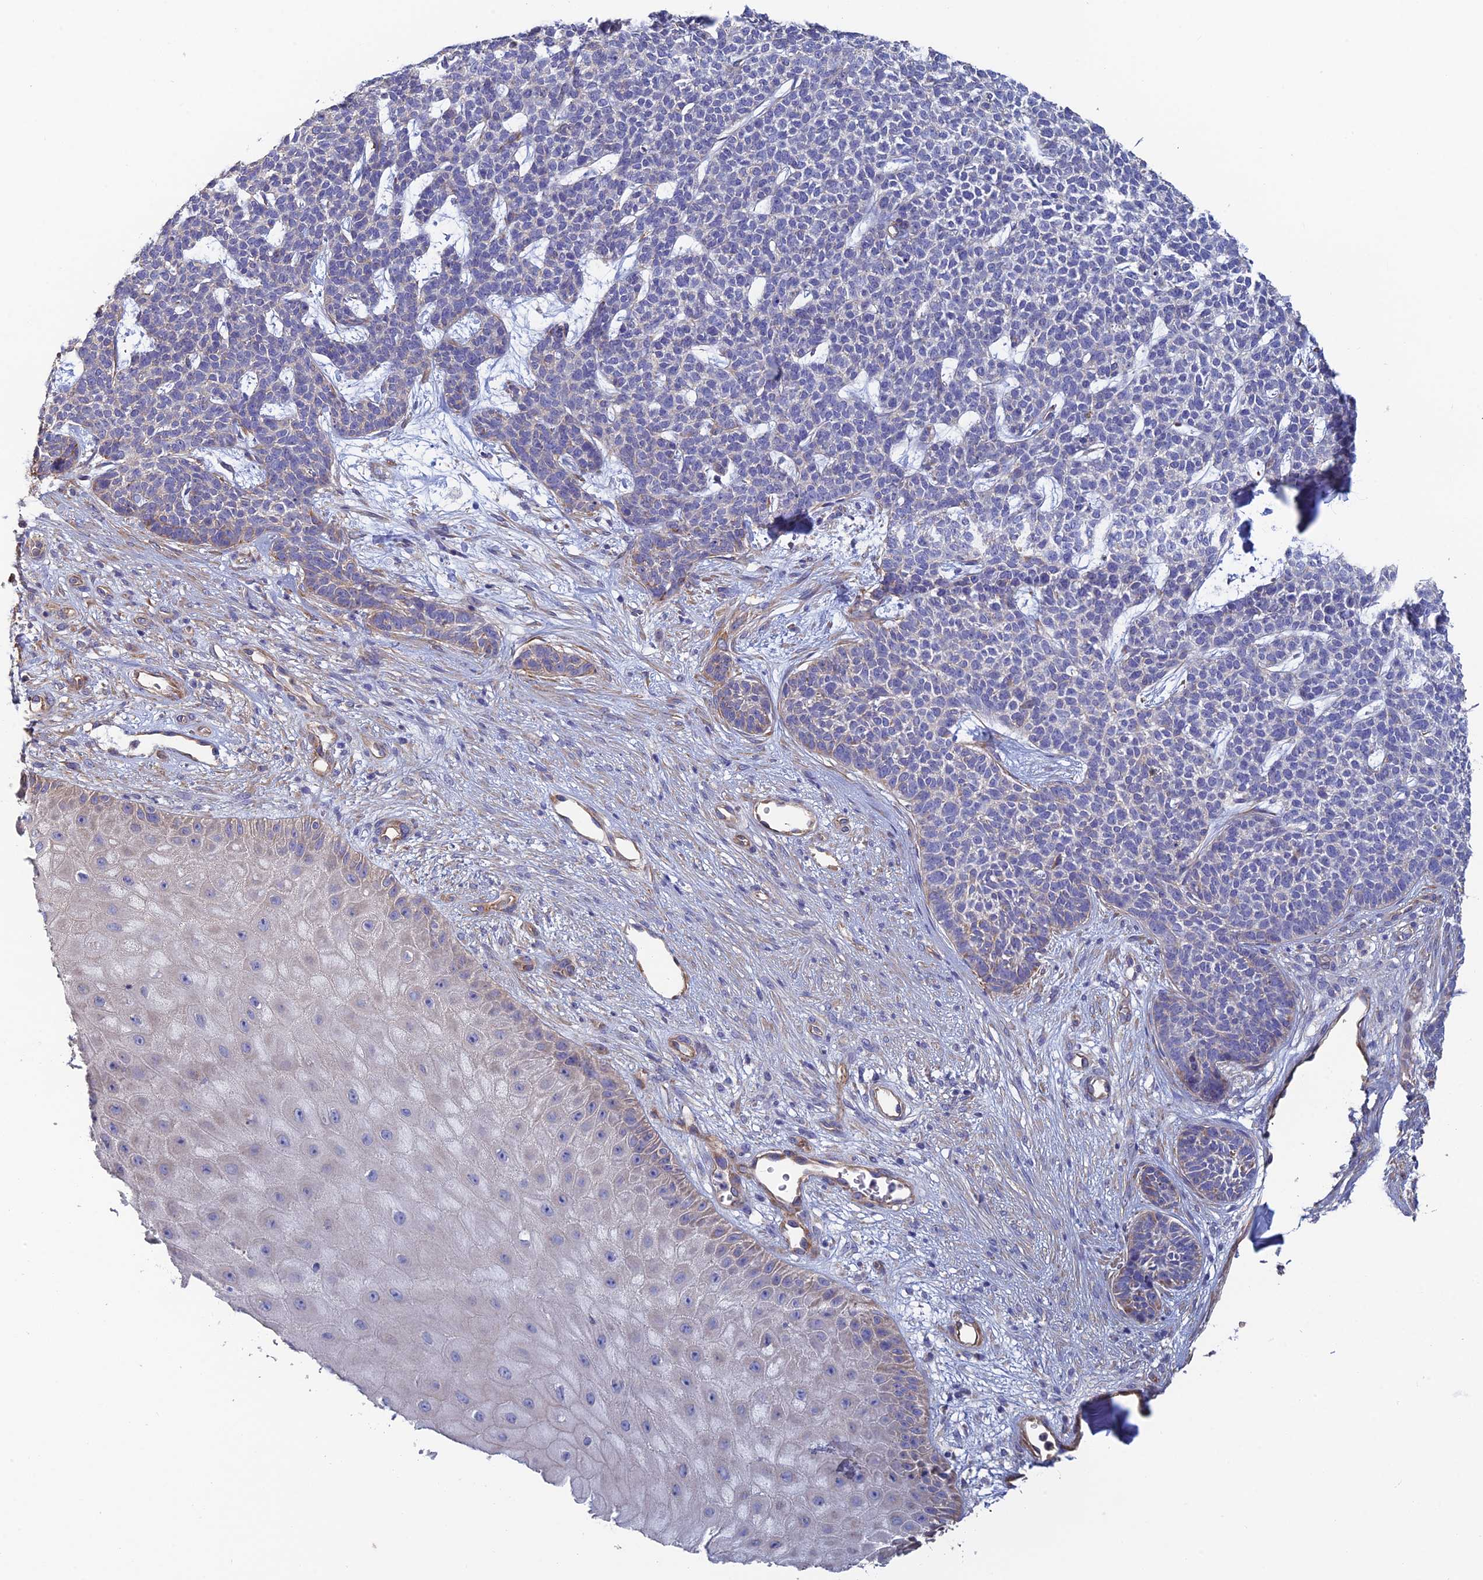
{"staining": {"intensity": "negative", "quantity": "none", "location": "none"}, "tissue": "skin cancer", "cell_type": "Tumor cells", "image_type": "cancer", "snomed": [{"axis": "morphology", "description": "Basal cell carcinoma"}, {"axis": "topography", "description": "Skin"}], "caption": "Tumor cells are negative for brown protein staining in basal cell carcinoma (skin).", "gene": "PCDHA5", "patient": {"sex": "female", "age": 84}}